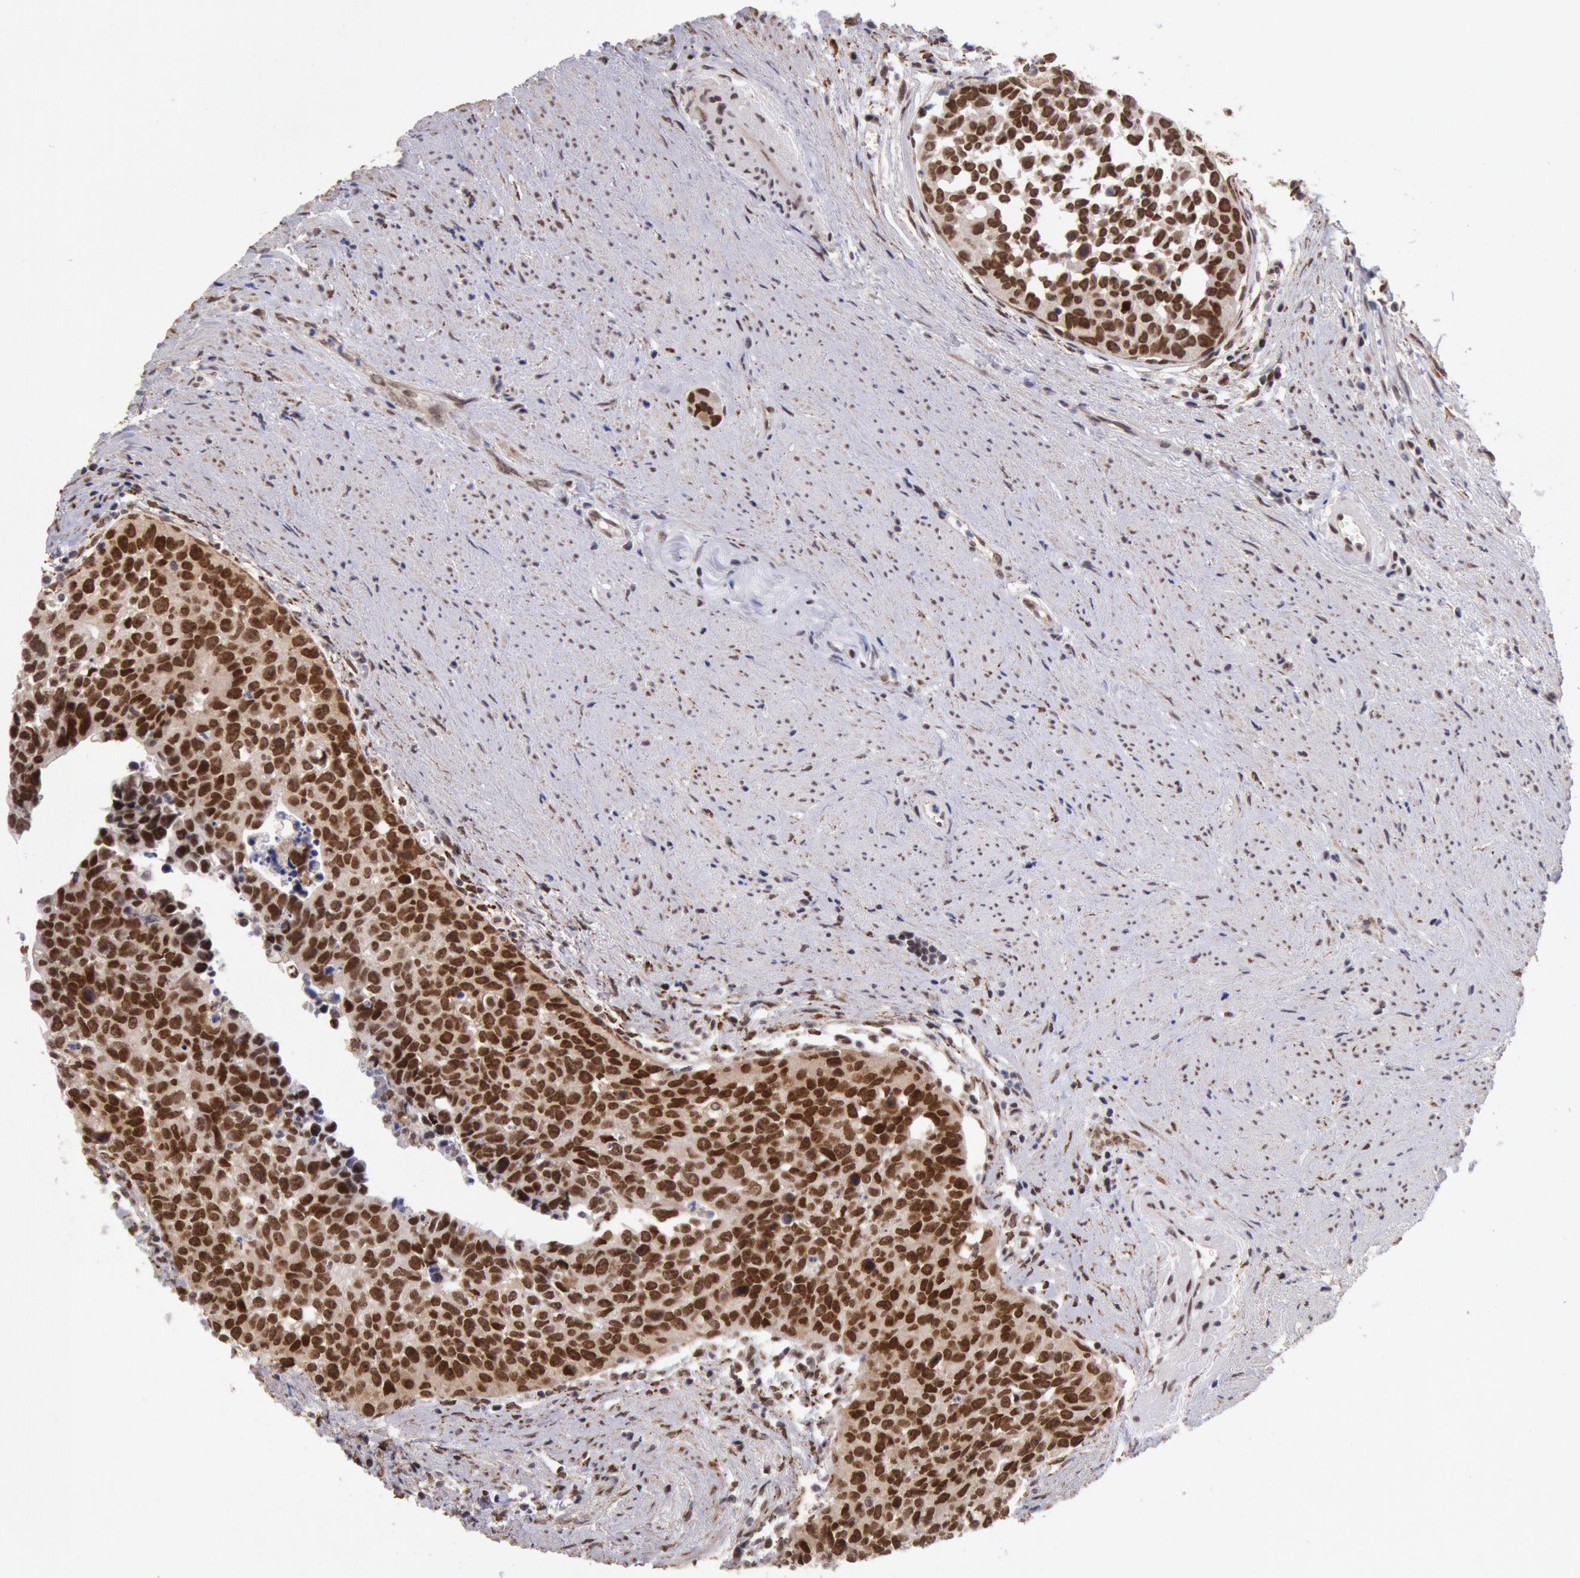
{"staining": {"intensity": "strong", "quantity": ">75%", "location": "nuclear"}, "tissue": "urothelial cancer", "cell_type": "Tumor cells", "image_type": "cancer", "snomed": [{"axis": "morphology", "description": "Urothelial carcinoma, High grade"}, {"axis": "topography", "description": "Urinary bladder"}], "caption": "Protein expression analysis of human high-grade urothelial carcinoma reveals strong nuclear positivity in approximately >75% of tumor cells.", "gene": "CDKN2B", "patient": {"sex": "male", "age": 81}}